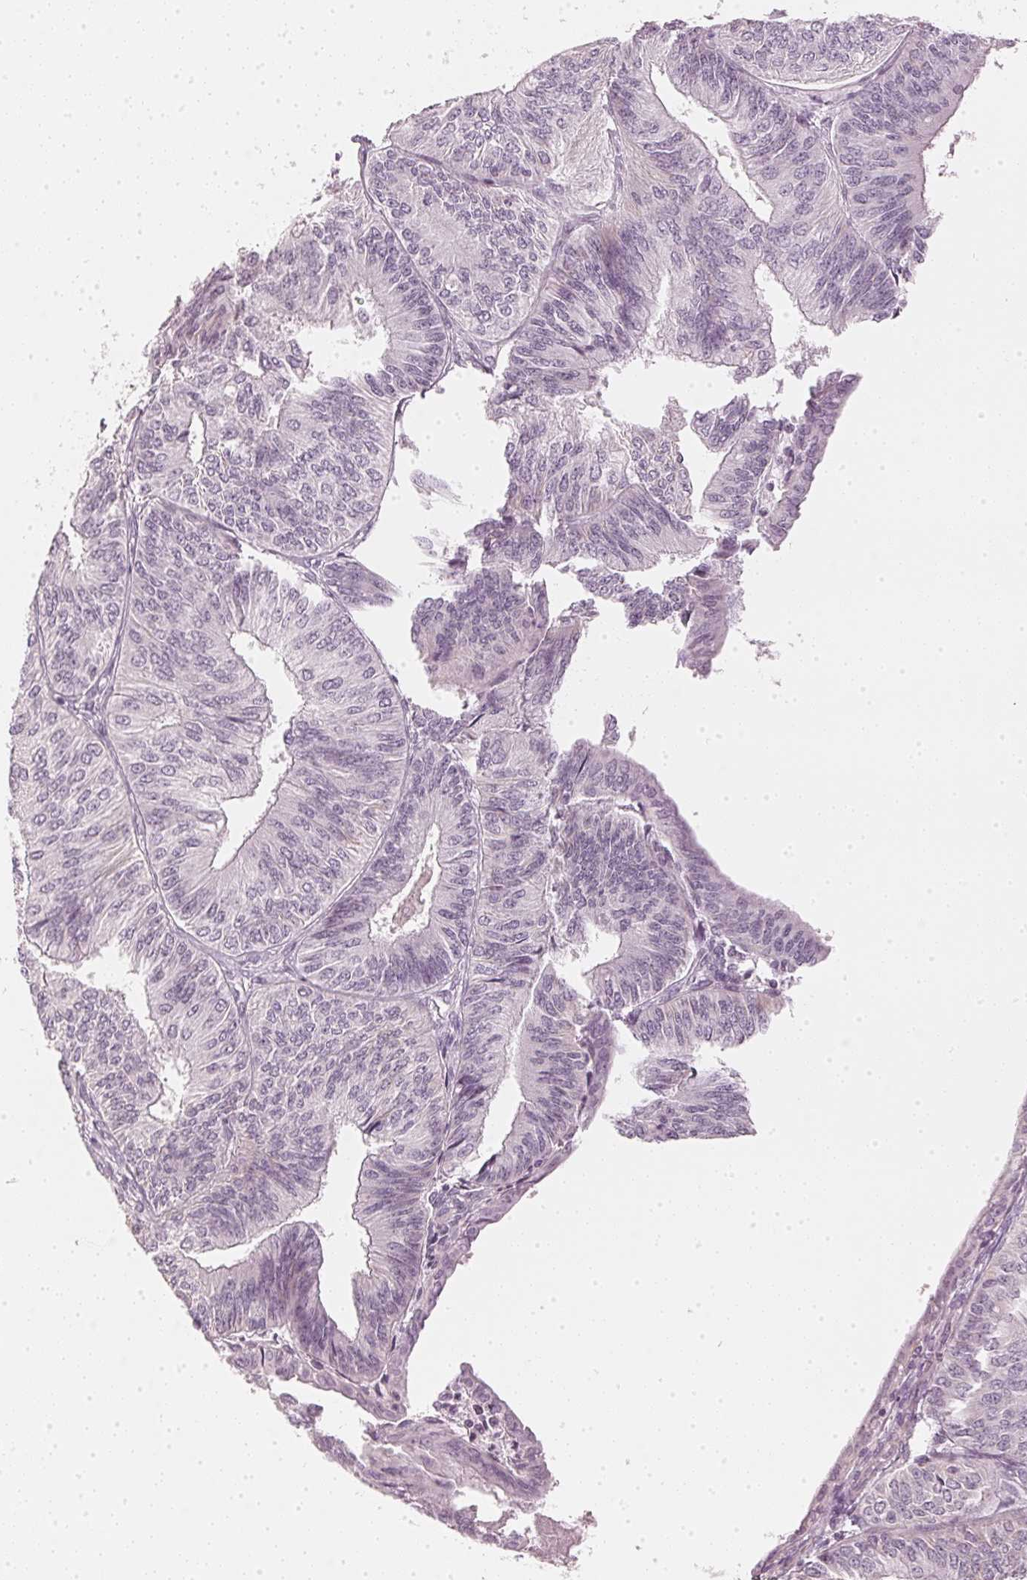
{"staining": {"intensity": "negative", "quantity": "none", "location": "none"}, "tissue": "endometrial cancer", "cell_type": "Tumor cells", "image_type": "cancer", "snomed": [{"axis": "morphology", "description": "Adenocarcinoma, NOS"}, {"axis": "topography", "description": "Endometrium"}], "caption": "Immunohistochemical staining of human endometrial cancer (adenocarcinoma) exhibits no significant positivity in tumor cells.", "gene": "APLP1", "patient": {"sex": "female", "age": 58}}